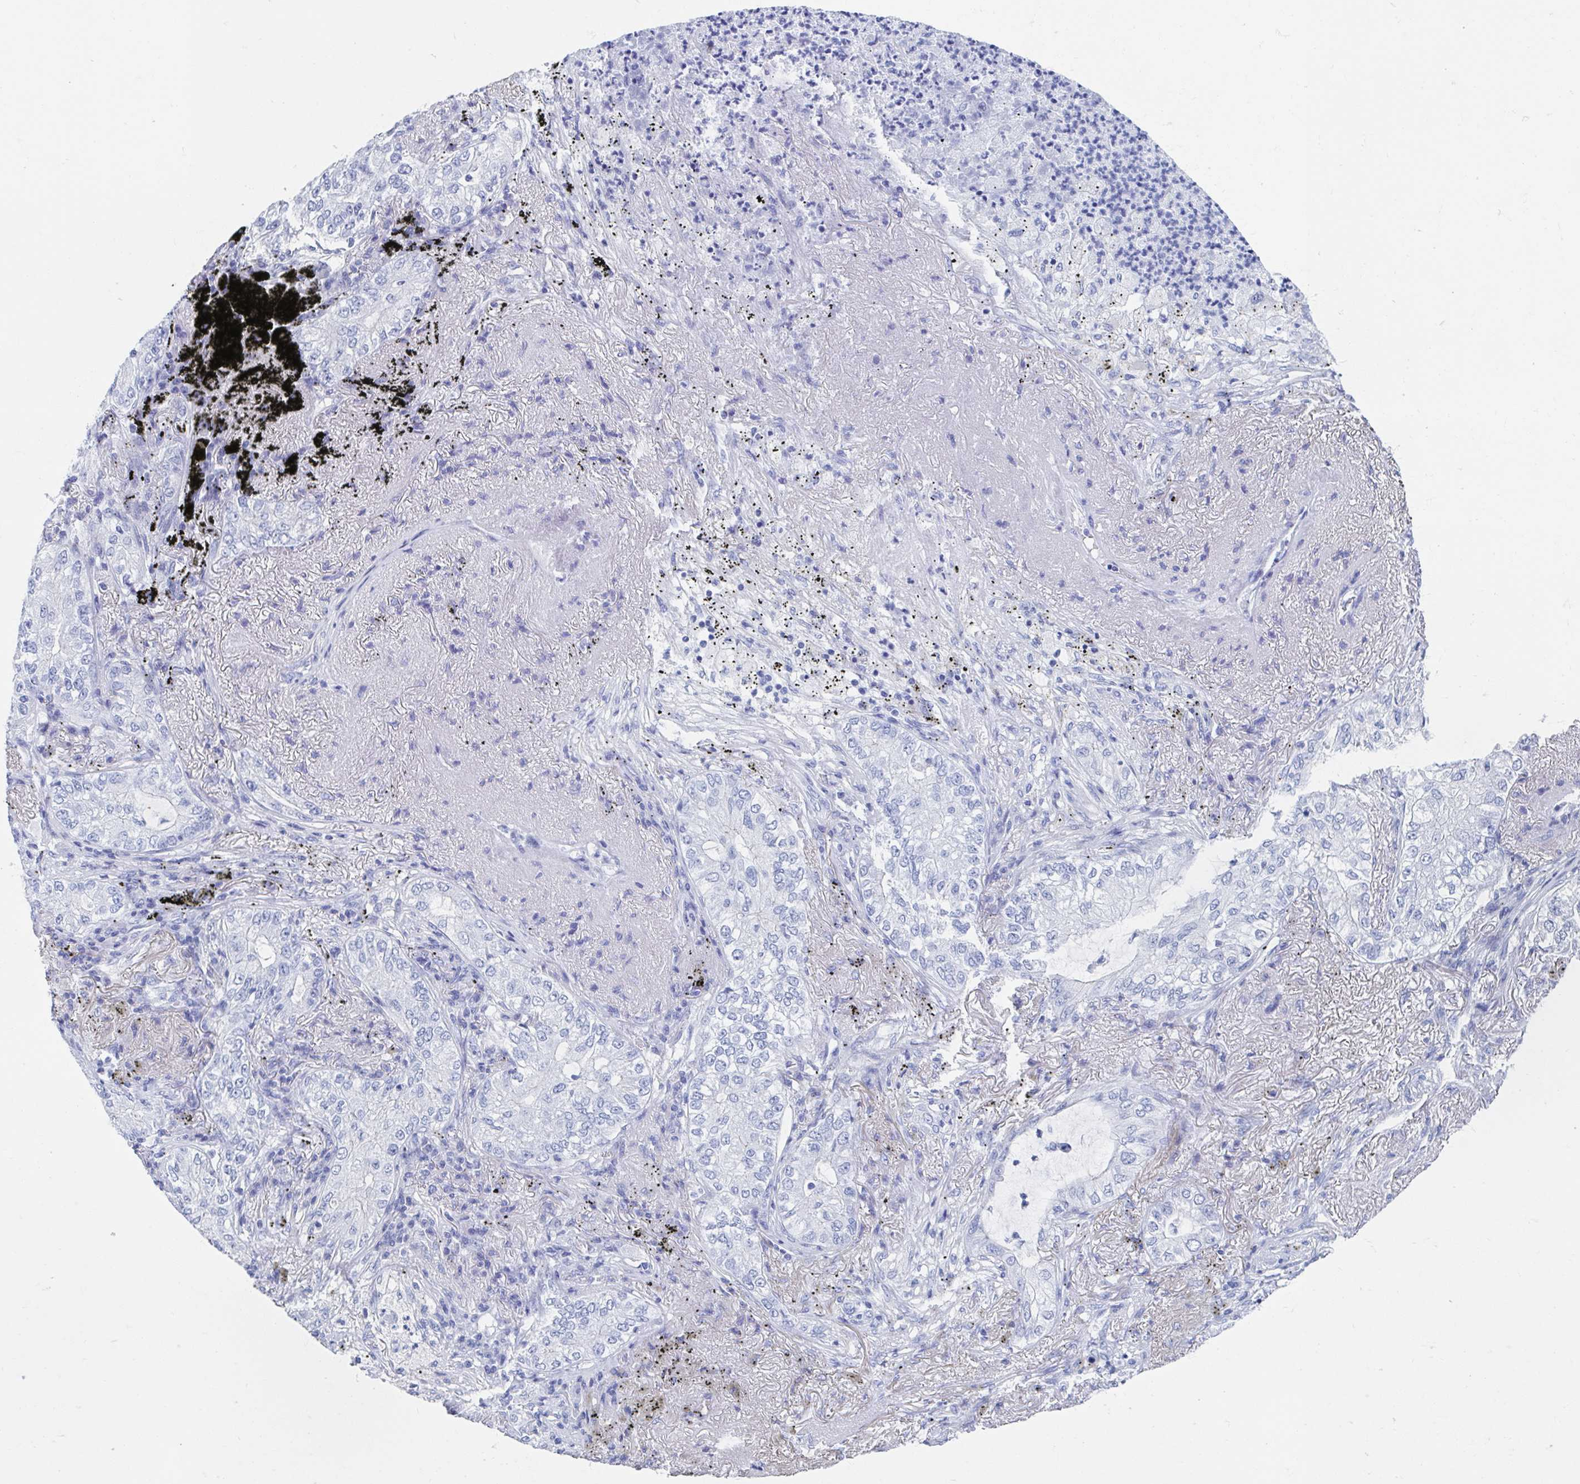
{"staining": {"intensity": "negative", "quantity": "none", "location": "none"}, "tissue": "lung cancer", "cell_type": "Tumor cells", "image_type": "cancer", "snomed": [{"axis": "morphology", "description": "Adenocarcinoma, NOS"}, {"axis": "topography", "description": "Lung"}], "caption": "Immunohistochemistry (IHC) image of human lung cancer (adenocarcinoma) stained for a protein (brown), which demonstrates no staining in tumor cells.", "gene": "SHCBP1L", "patient": {"sex": "female", "age": 73}}